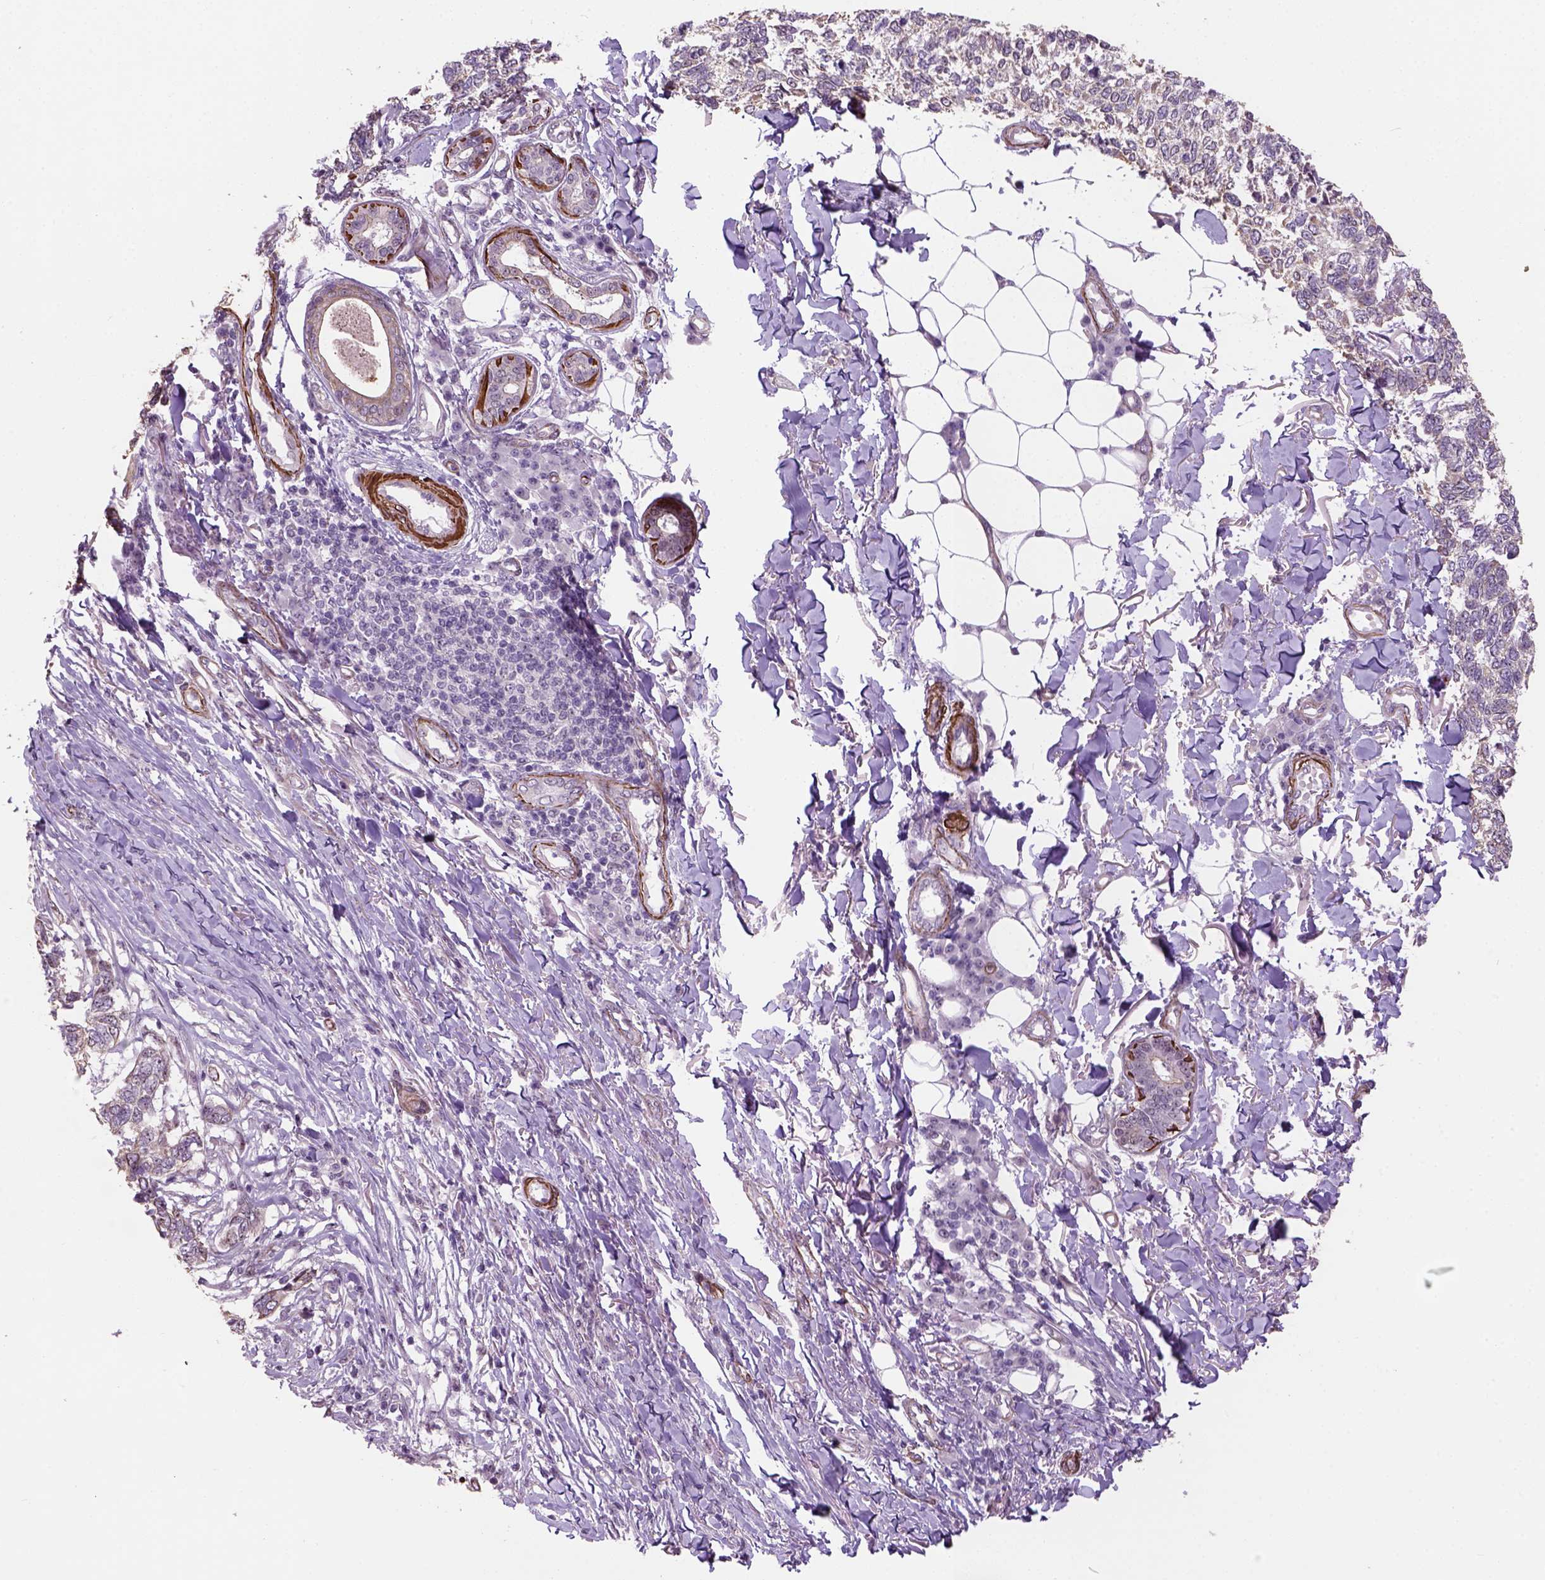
{"staining": {"intensity": "negative", "quantity": "none", "location": "none"}, "tissue": "skin cancer", "cell_type": "Tumor cells", "image_type": "cancer", "snomed": [{"axis": "morphology", "description": "Basal cell carcinoma"}, {"axis": "topography", "description": "Skin"}], "caption": "Immunohistochemical staining of skin basal cell carcinoma shows no significant staining in tumor cells.", "gene": "RRS1", "patient": {"sex": "female", "age": 65}}